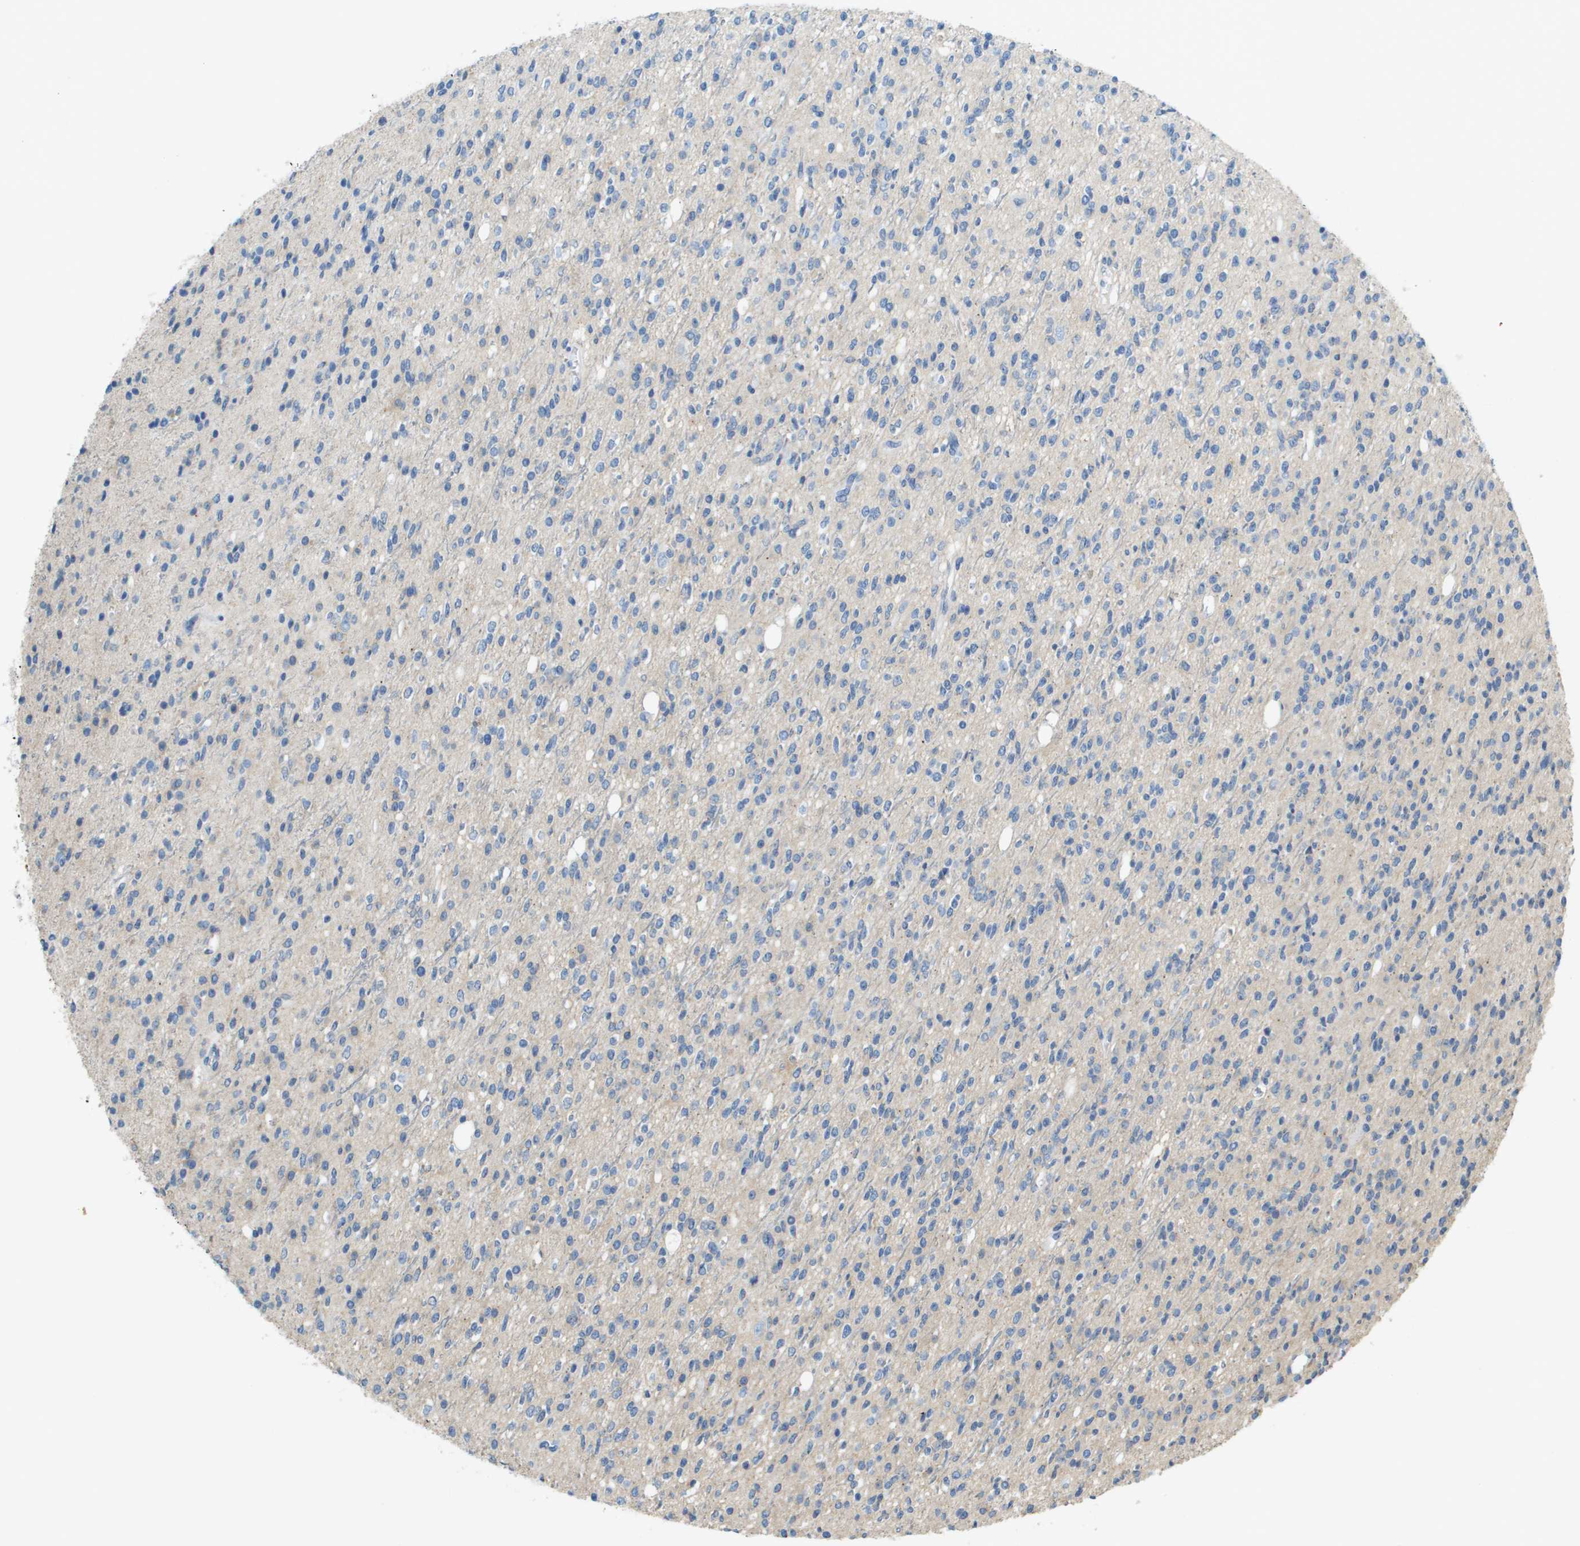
{"staining": {"intensity": "negative", "quantity": "none", "location": "none"}, "tissue": "glioma", "cell_type": "Tumor cells", "image_type": "cancer", "snomed": [{"axis": "morphology", "description": "Glioma, malignant, High grade"}, {"axis": "topography", "description": "Brain"}], "caption": "Image shows no significant protein staining in tumor cells of glioma. Nuclei are stained in blue.", "gene": "SDC1", "patient": {"sex": "male", "age": 34}}